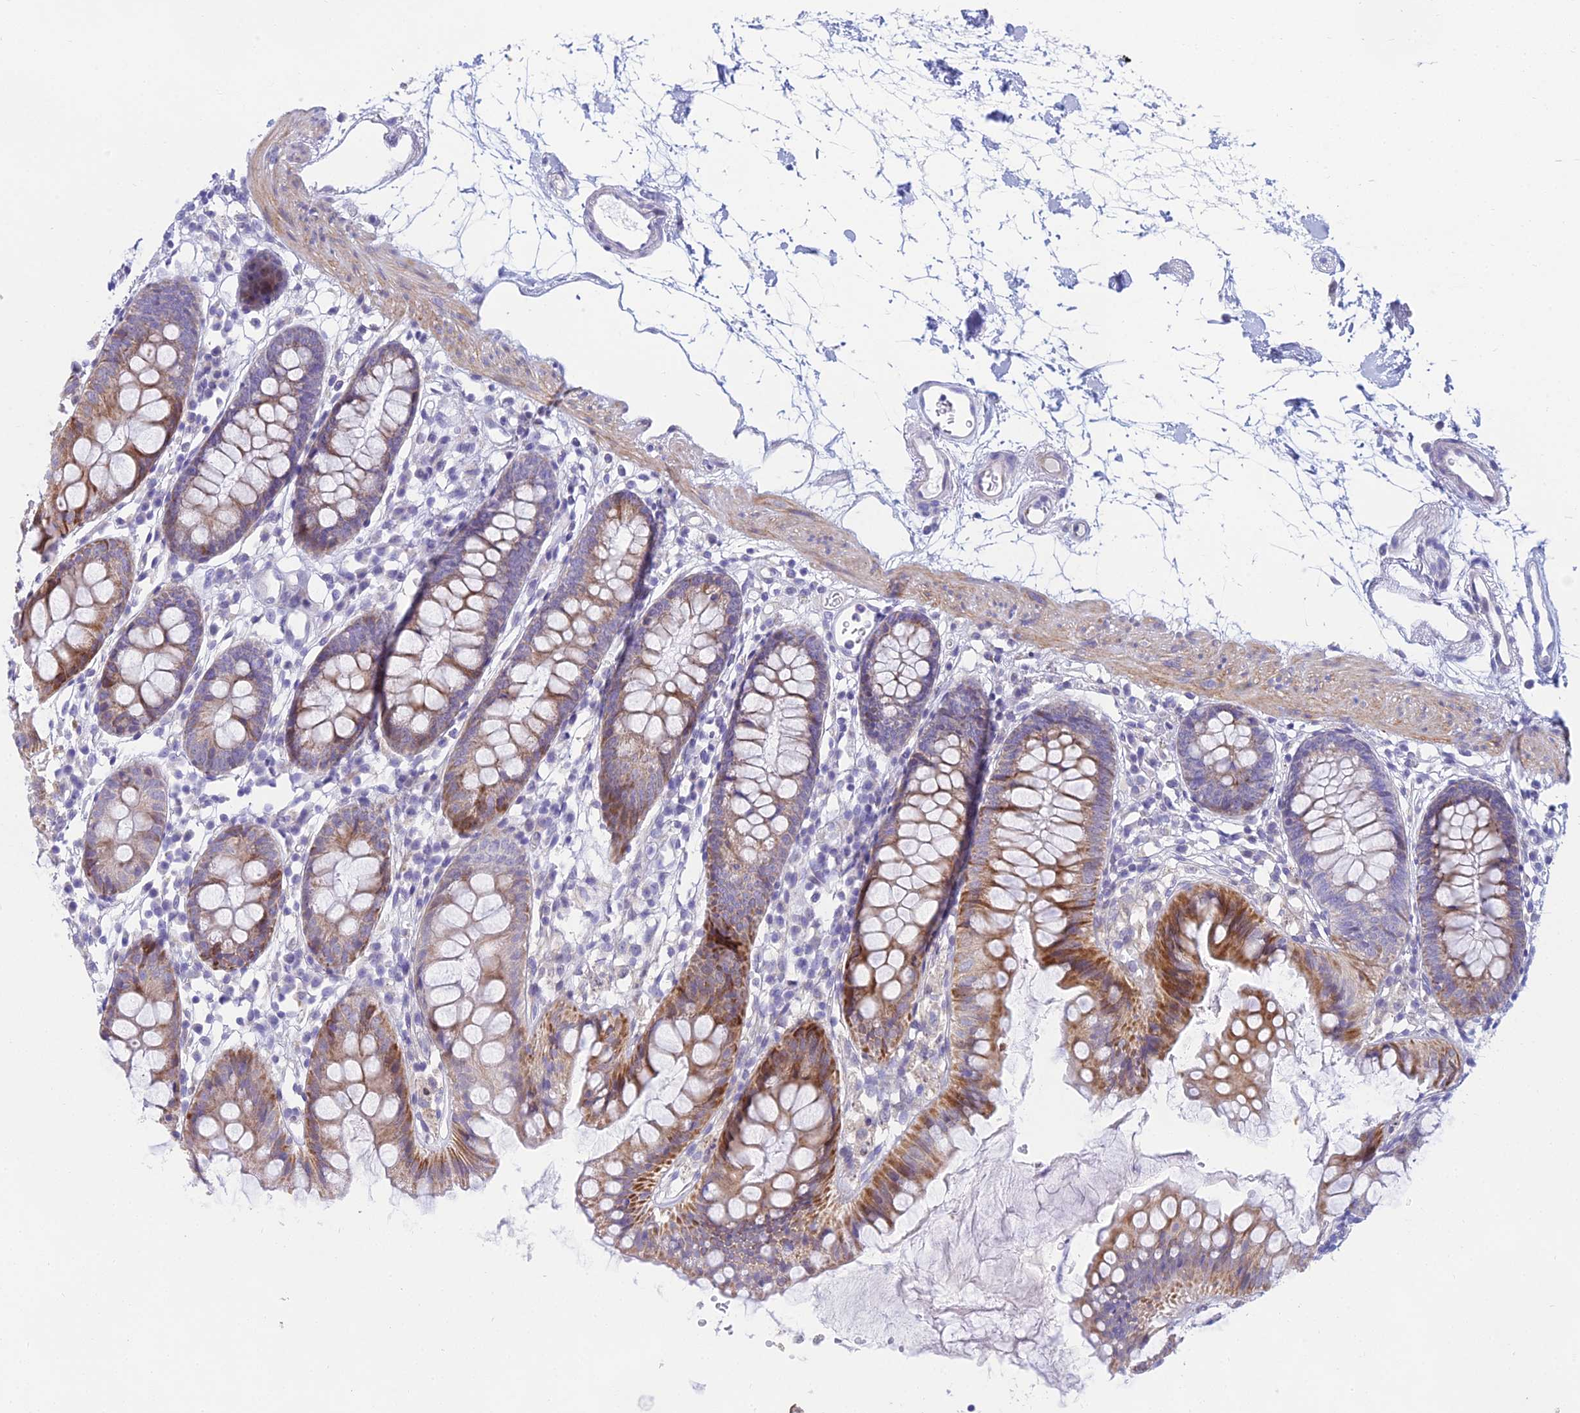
{"staining": {"intensity": "weak", "quantity": "25%-75%", "location": "cytoplasmic/membranous"}, "tissue": "colon", "cell_type": "Endothelial cells", "image_type": "normal", "snomed": [{"axis": "morphology", "description": "Normal tissue, NOS"}, {"axis": "topography", "description": "Colon"}], "caption": "Immunohistochemistry (IHC) of unremarkable colon demonstrates low levels of weak cytoplasmic/membranous positivity in approximately 25%-75% of endothelial cells. Using DAB (brown) and hematoxylin (blue) stains, captured at high magnification using brightfield microscopy.", "gene": "PRR13", "patient": {"sex": "female", "age": 84}}